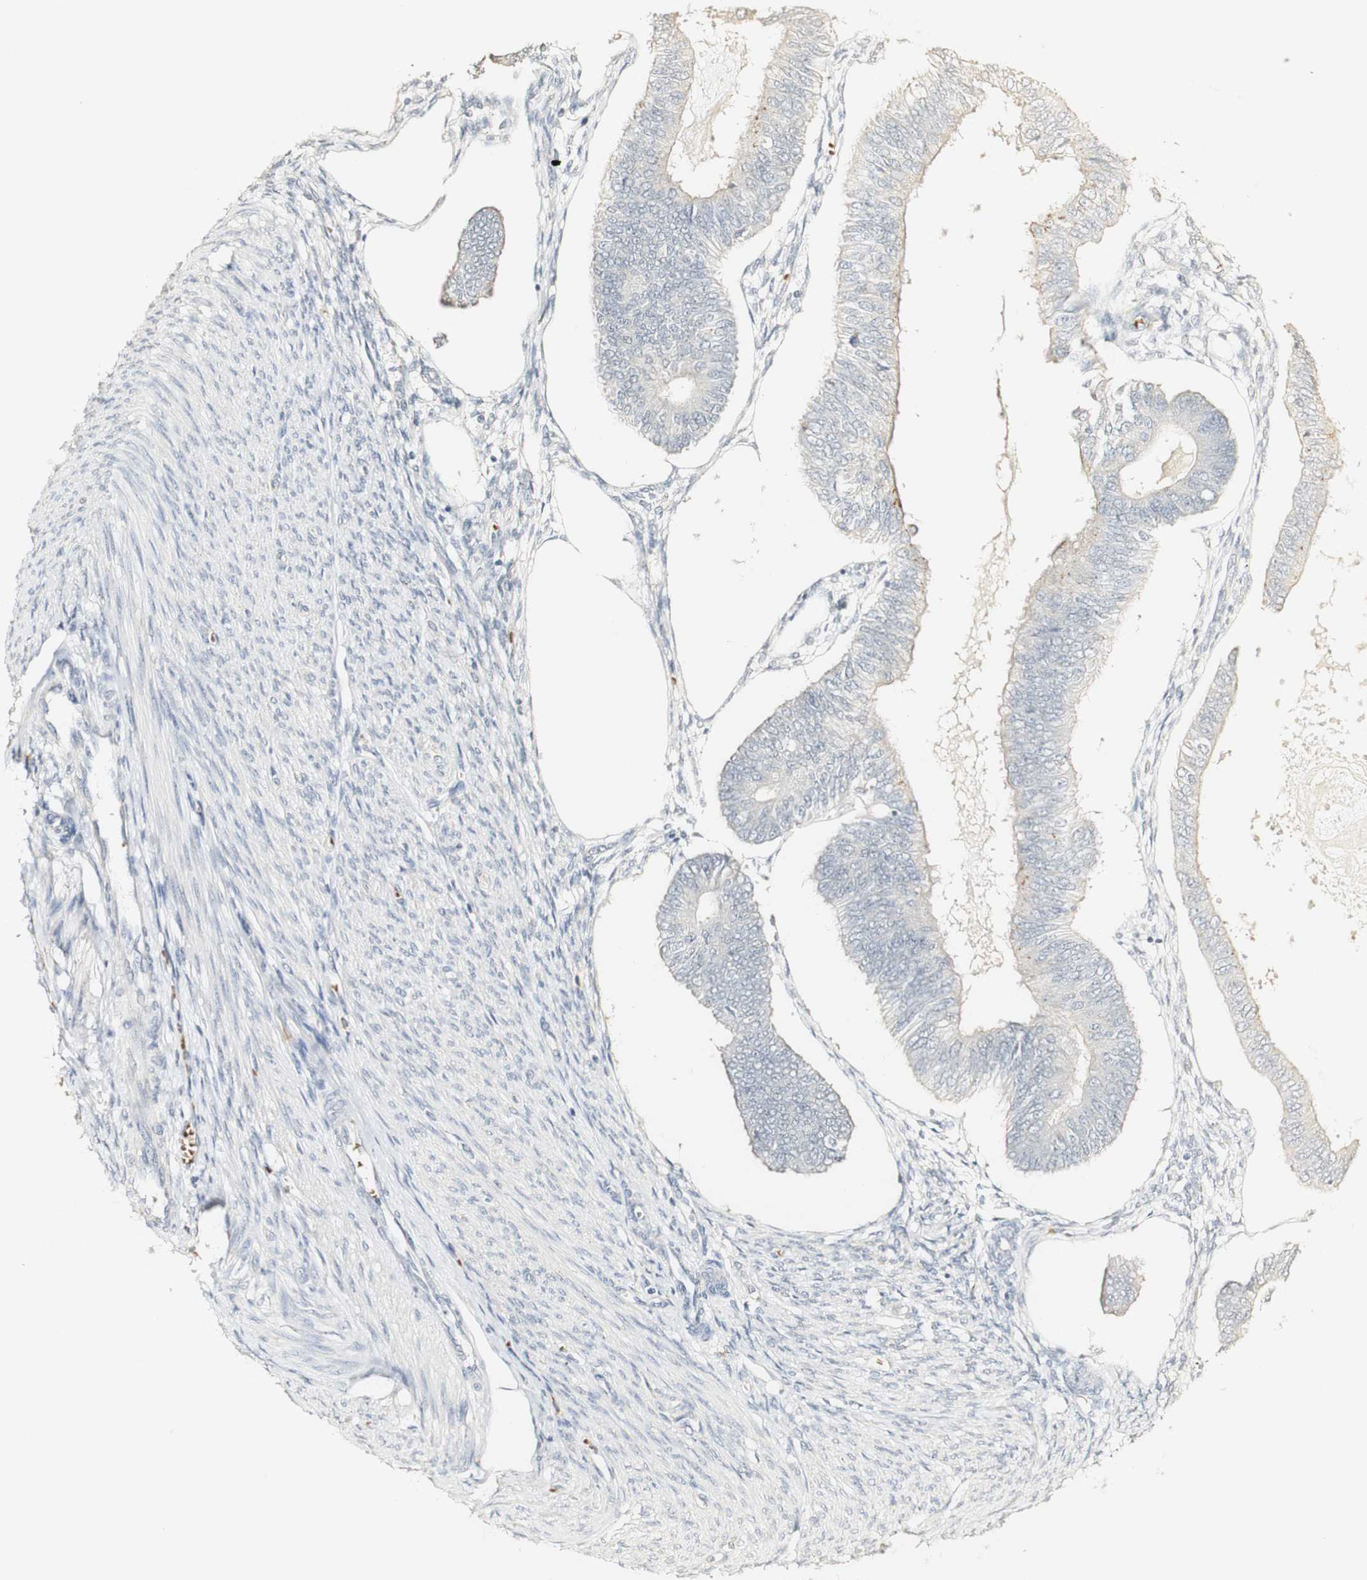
{"staining": {"intensity": "negative", "quantity": "none", "location": "none"}, "tissue": "endometrial cancer", "cell_type": "Tumor cells", "image_type": "cancer", "snomed": [{"axis": "morphology", "description": "Adenocarcinoma, NOS"}, {"axis": "topography", "description": "Endometrium"}], "caption": "Image shows no protein expression in tumor cells of adenocarcinoma (endometrial) tissue.", "gene": "SYT7", "patient": {"sex": "female", "age": 58}}